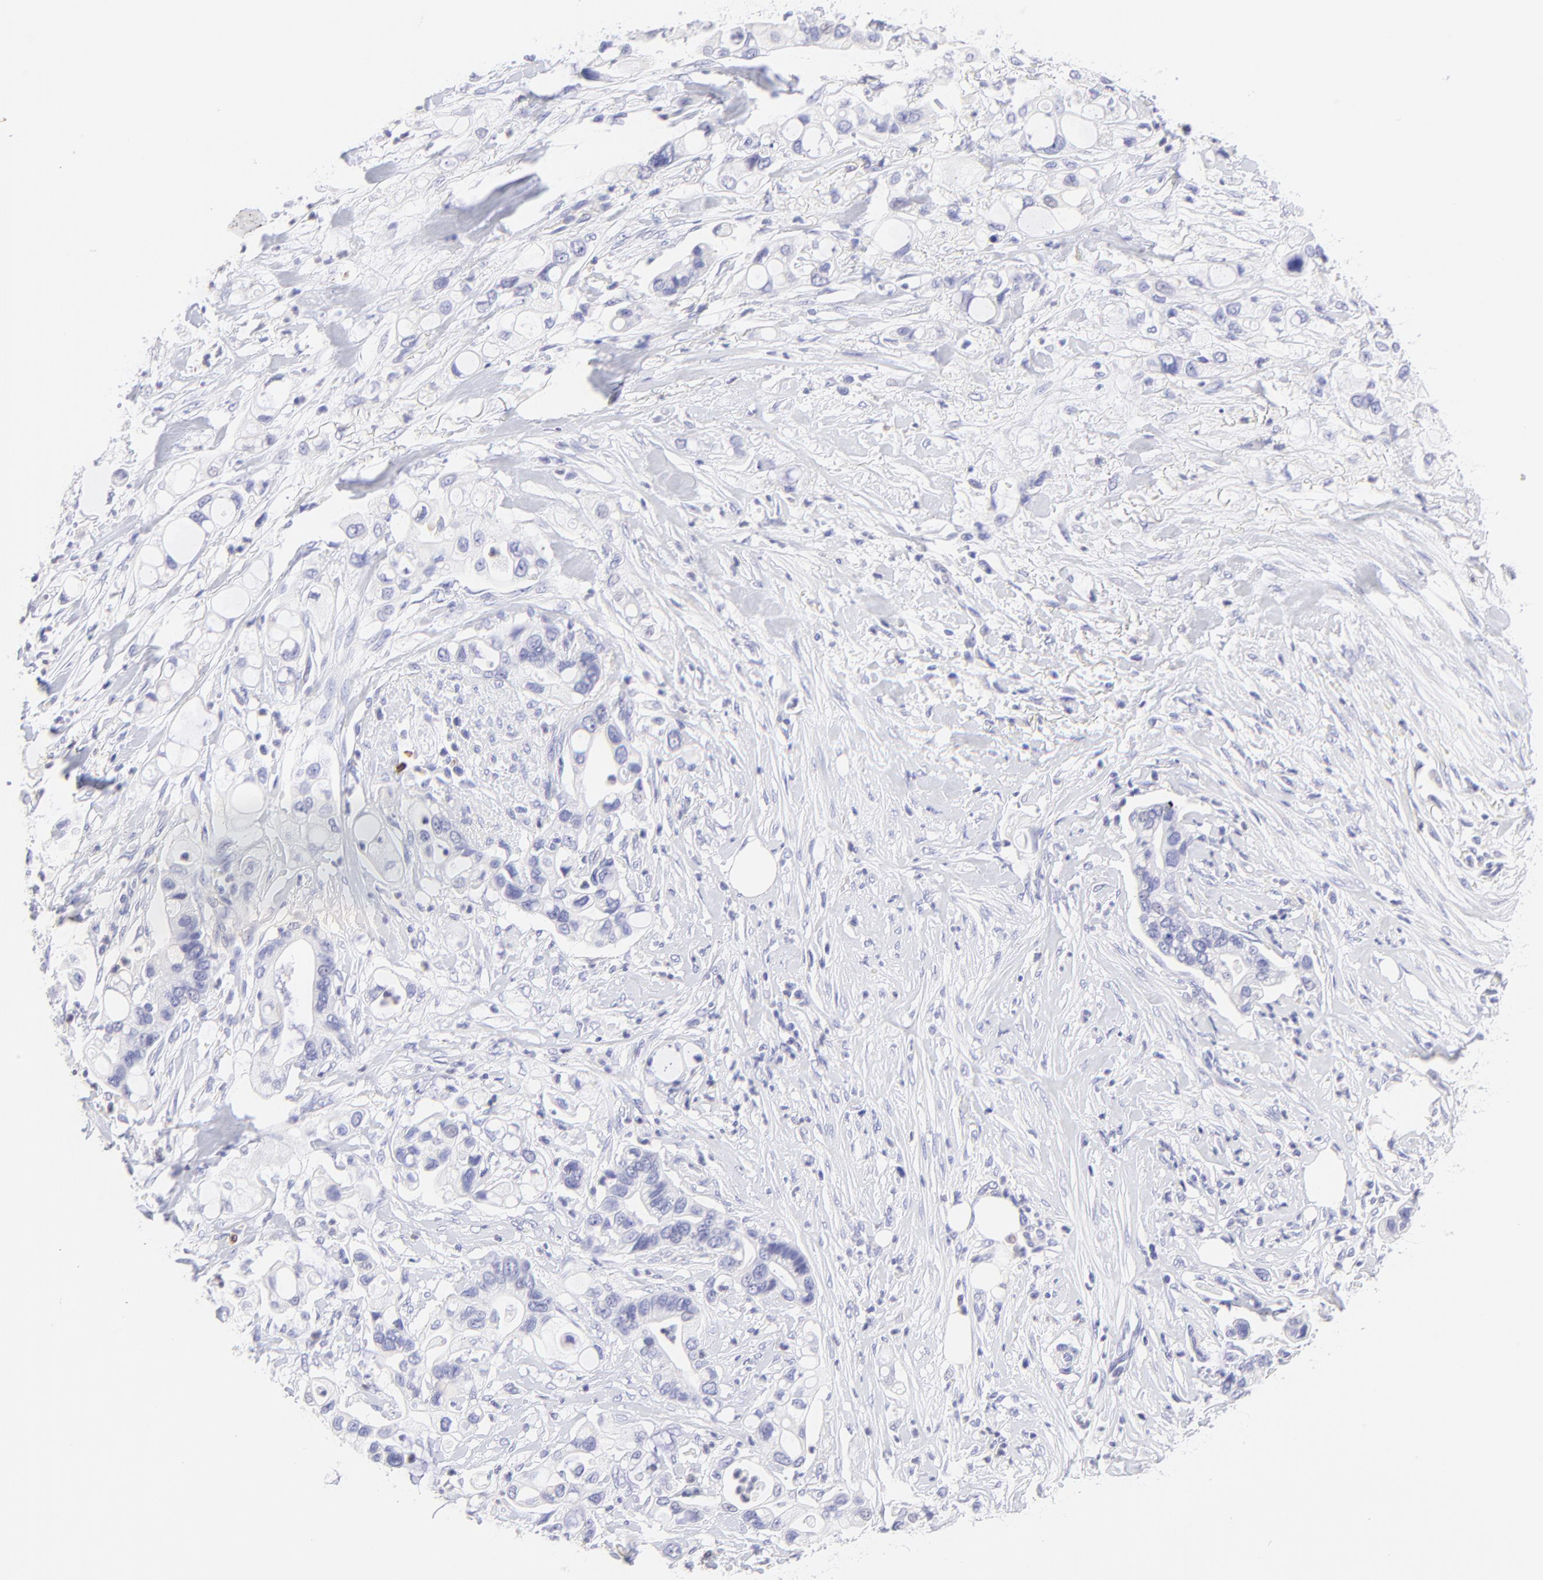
{"staining": {"intensity": "negative", "quantity": "none", "location": "none"}, "tissue": "pancreatic cancer", "cell_type": "Tumor cells", "image_type": "cancer", "snomed": [{"axis": "morphology", "description": "Adenocarcinoma, NOS"}, {"axis": "topography", "description": "Pancreas"}], "caption": "Human adenocarcinoma (pancreatic) stained for a protein using immunohistochemistry displays no staining in tumor cells.", "gene": "IRAG2", "patient": {"sex": "male", "age": 70}}